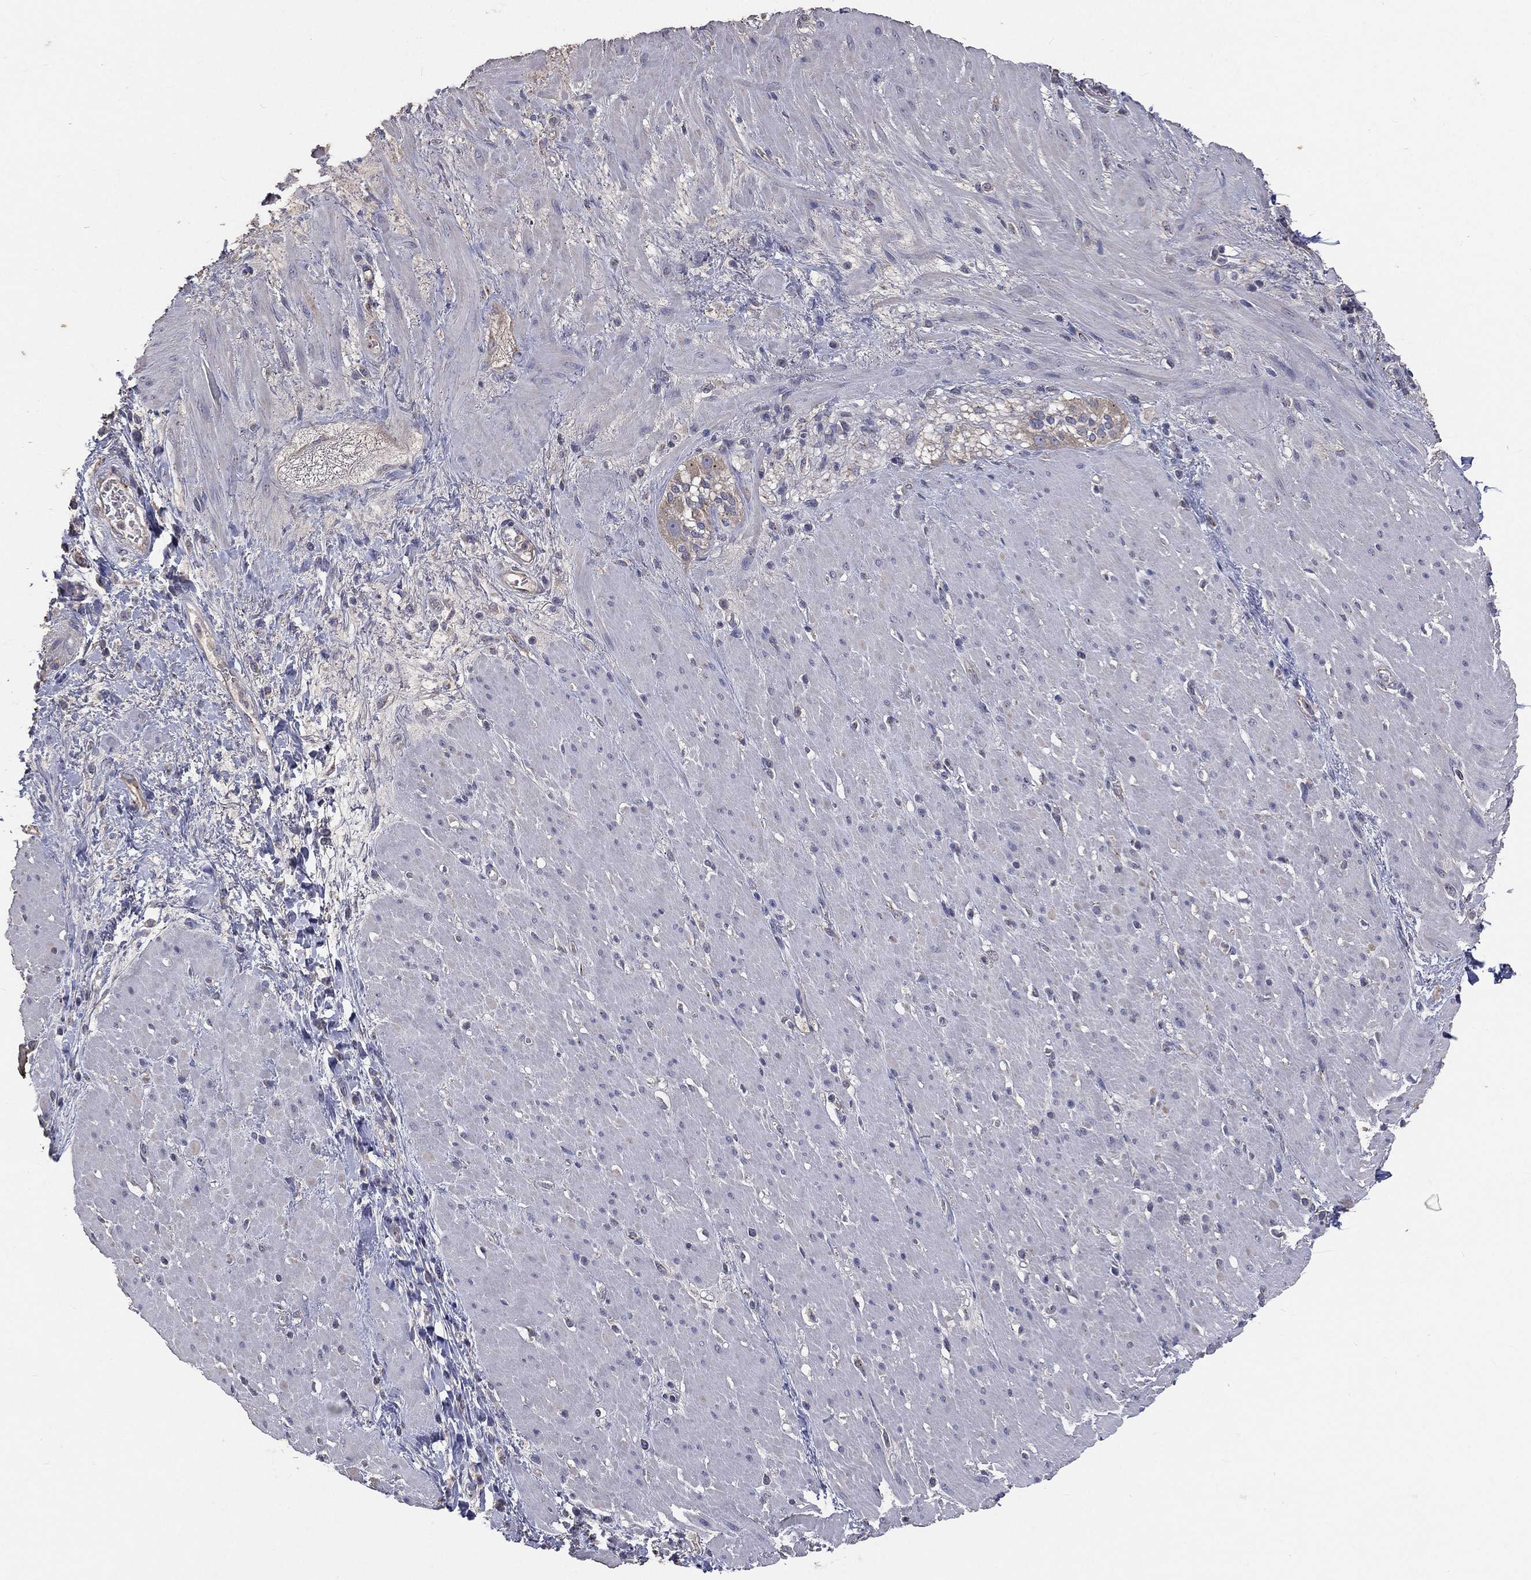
{"staining": {"intensity": "weak", "quantity": "<25%", "location": "cytoplasmic/membranous"}, "tissue": "smooth muscle", "cell_type": "Smooth muscle cells", "image_type": "normal", "snomed": [{"axis": "morphology", "description": "Normal tissue, NOS"}, {"axis": "topography", "description": "Soft tissue"}, {"axis": "topography", "description": "Smooth muscle"}], "caption": "IHC image of normal human smooth muscle stained for a protein (brown), which reveals no staining in smooth muscle cells. Brightfield microscopy of IHC stained with DAB (3,3'-diaminobenzidine) (brown) and hematoxylin (blue), captured at high magnification.", "gene": "CROCC", "patient": {"sex": "male", "age": 72}}